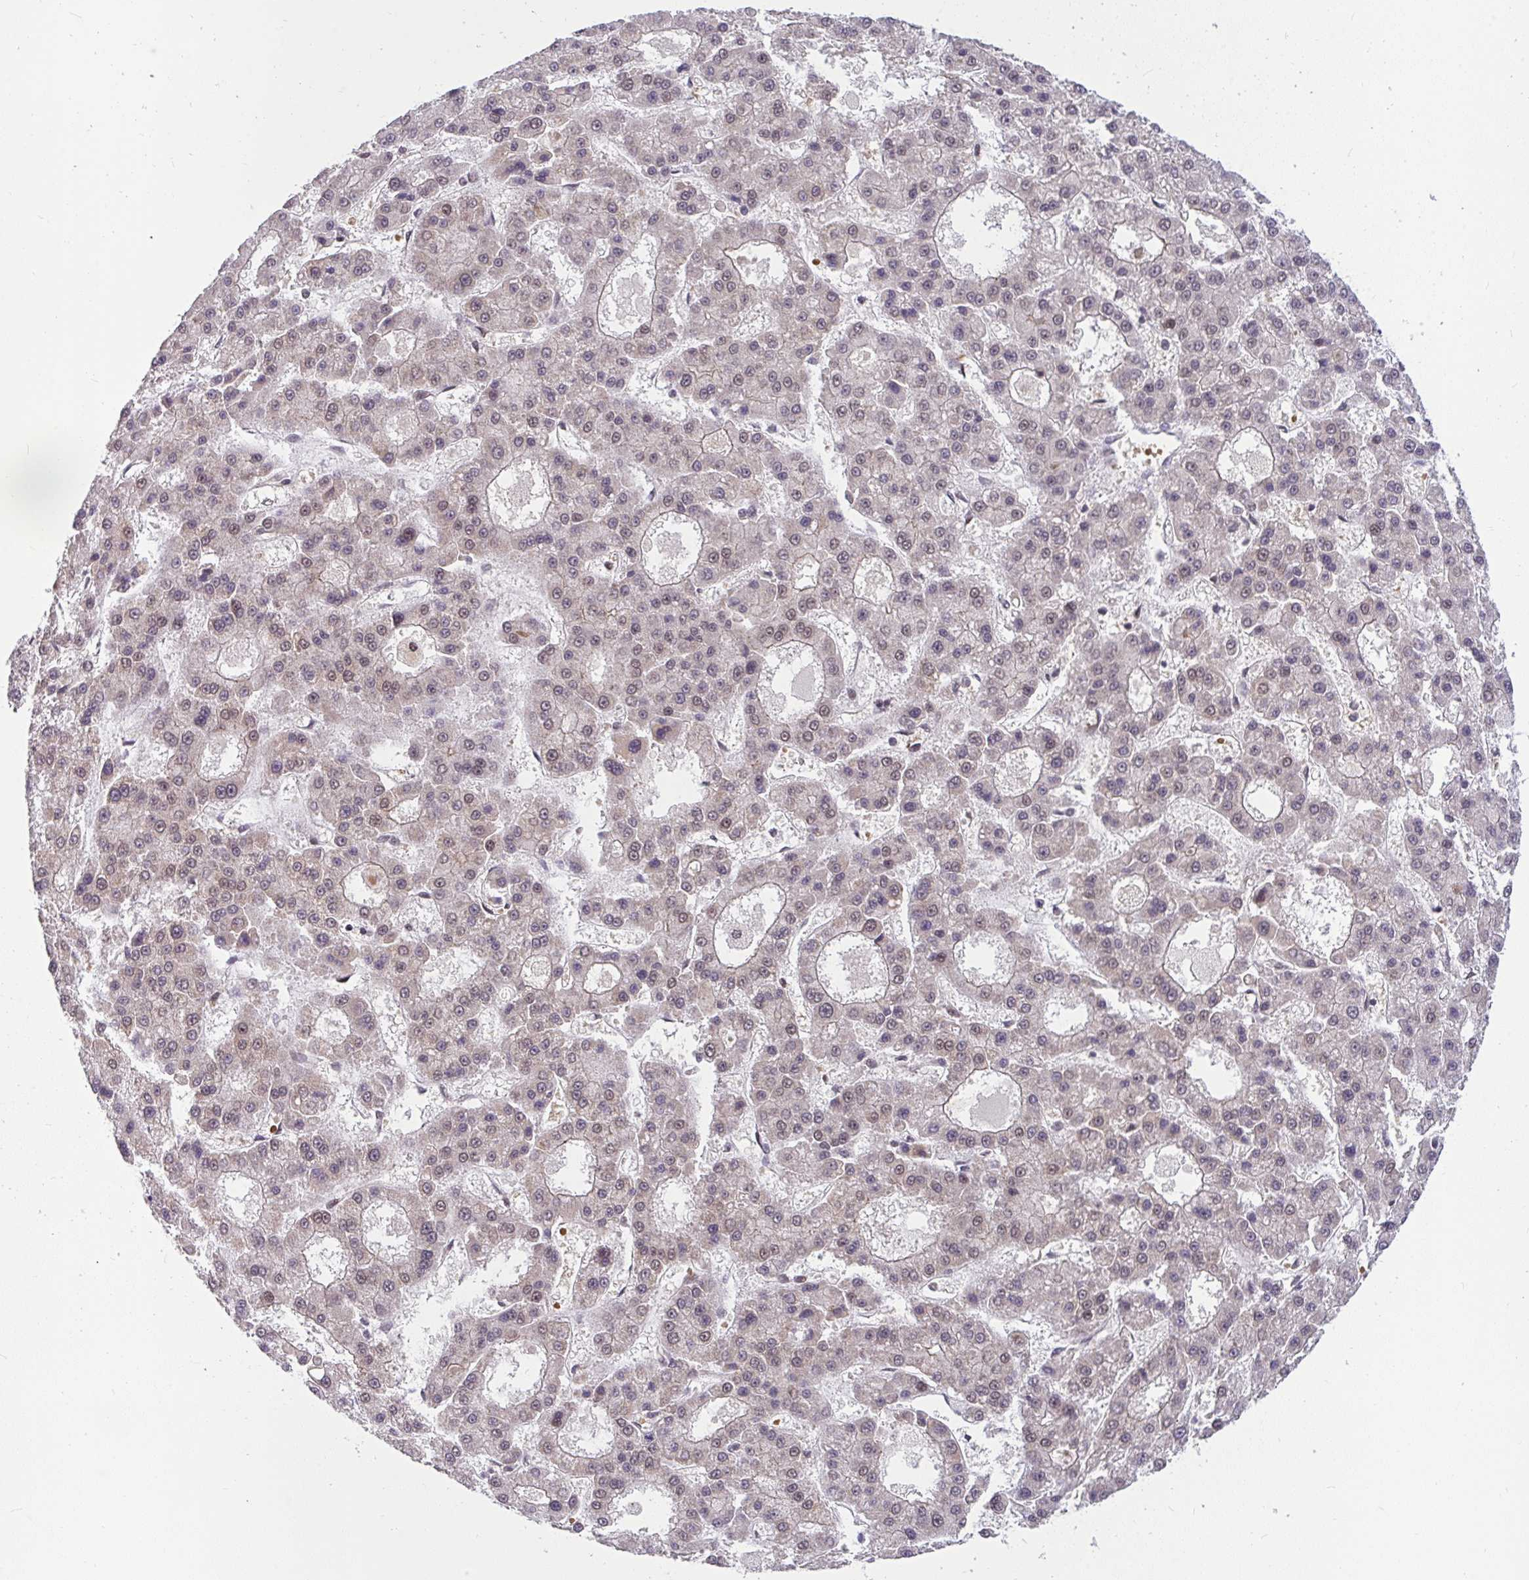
{"staining": {"intensity": "weak", "quantity": "25%-75%", "location": "nuclear"}, "tissue": "liver cancer", "cell_type": "Tumor cells", "image_type": "cancer", "snomed": [{"axis": "morphology", "description": "Carcinoma, Hepatocellular, NOS"}, {"axis": "topography", "description": "Liver"}], "caption": "Hepatocellular carcinoma (liver) was stained to show a protein in brown. There is low levels of weak nuclear positivity in approximately 25%-75% of tumor cells.", "gene": "PPP1CA", "patient": {"sex": "male", "age": 70}}